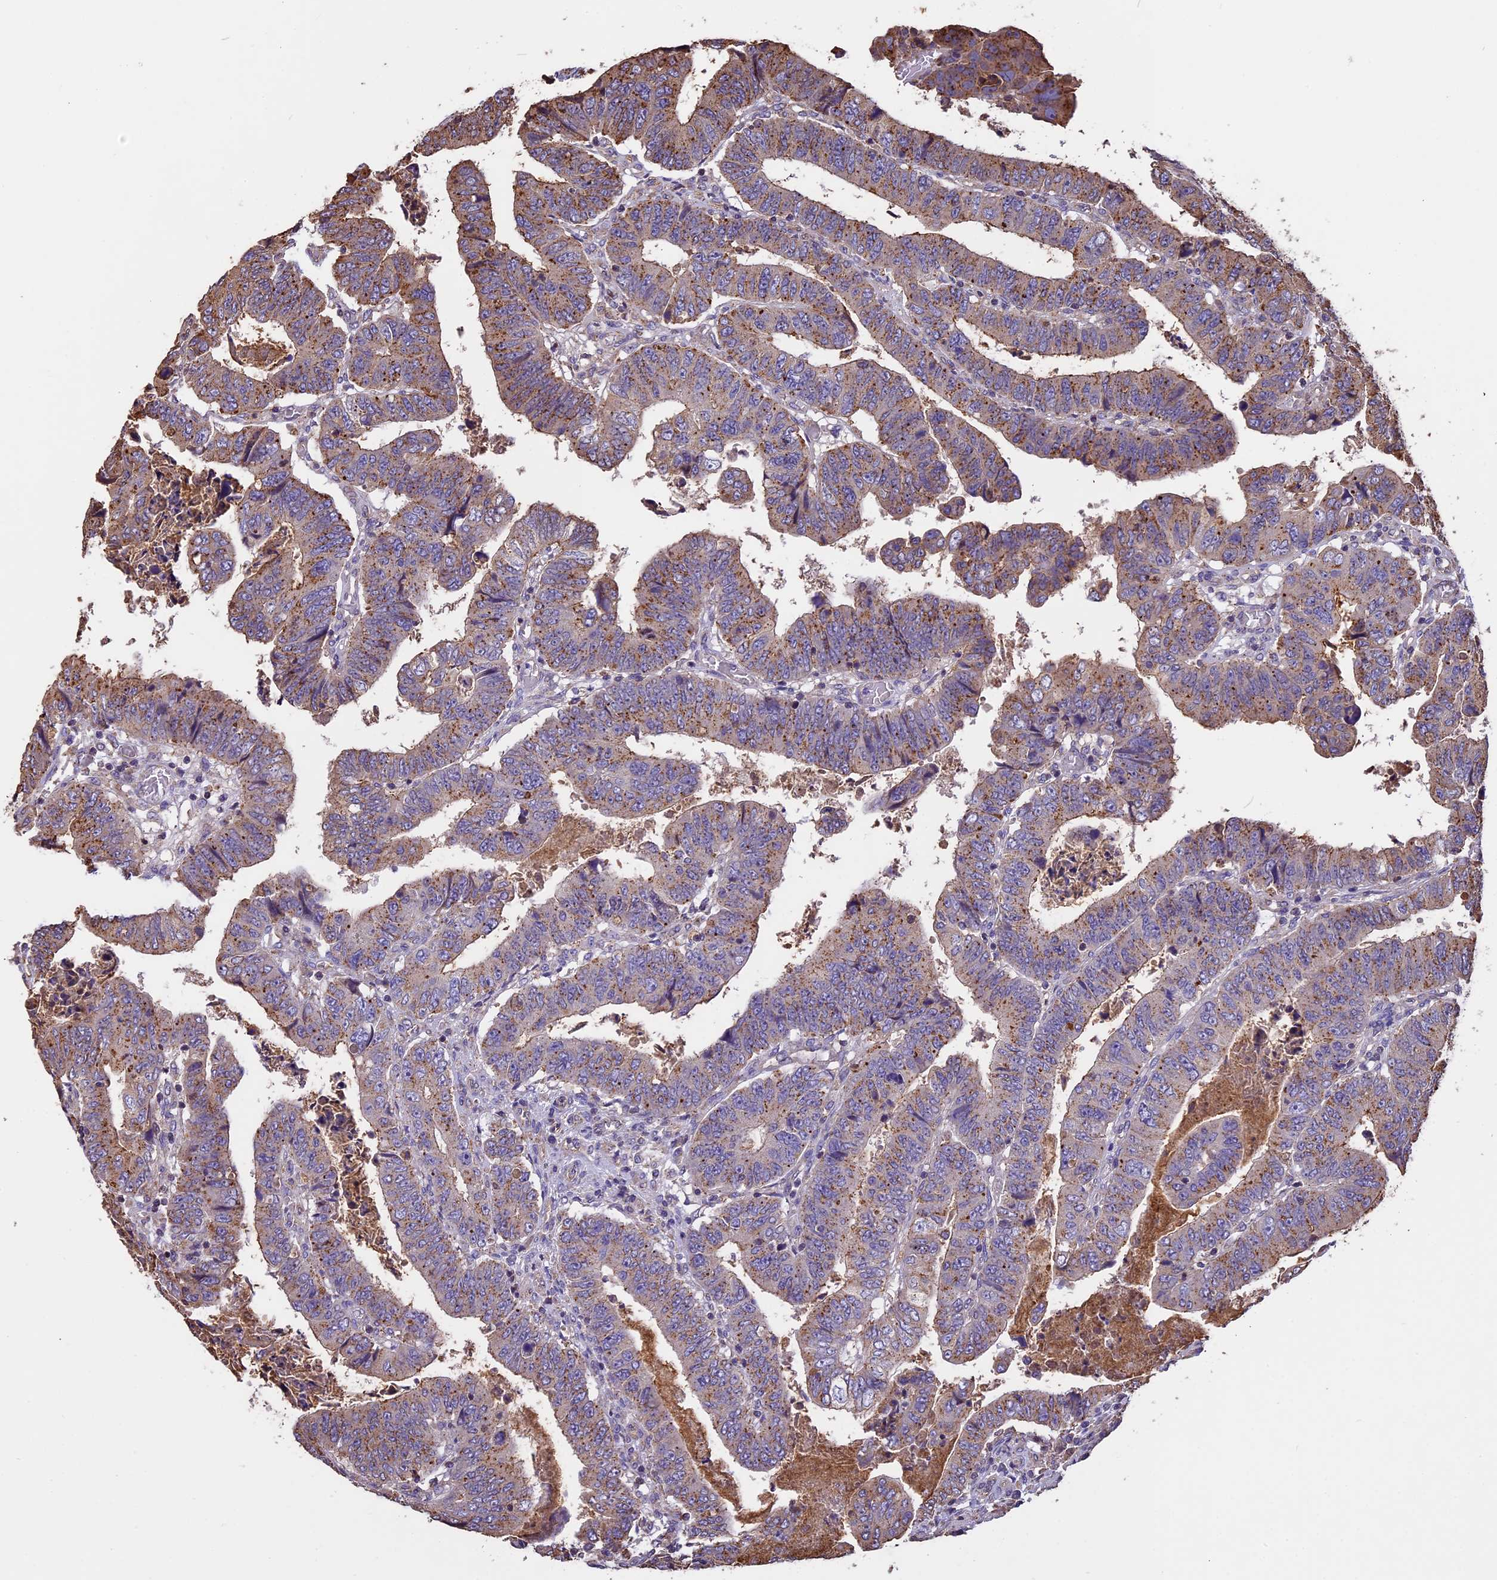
{"staining": {"intensity": "weak", "quantity": "25%-75%", "location": "cytoplasmic/membranous"}, "tissue": "colorectal cancer", "cell_type": "Tumor cells", "image_type": "cancer", "snomed": [{"axis": "morphology", "description": "Normal tissue, NOS"}, {"axis": "morphology", "description": "Adenocarcinoma, NOS"}, {"axis": "topography", "description": "Rectum"}], "caption": "IHC (DAB (3,3'-diaminobenzidine)) staining of colorectal adenocarcinoma demonstrates weak cytoplasmic/membranous protein positivity in about 25%-75% of tumor cells.", "gene": "CHMP2A", "patient": {"sex": "female", "age": 65}}